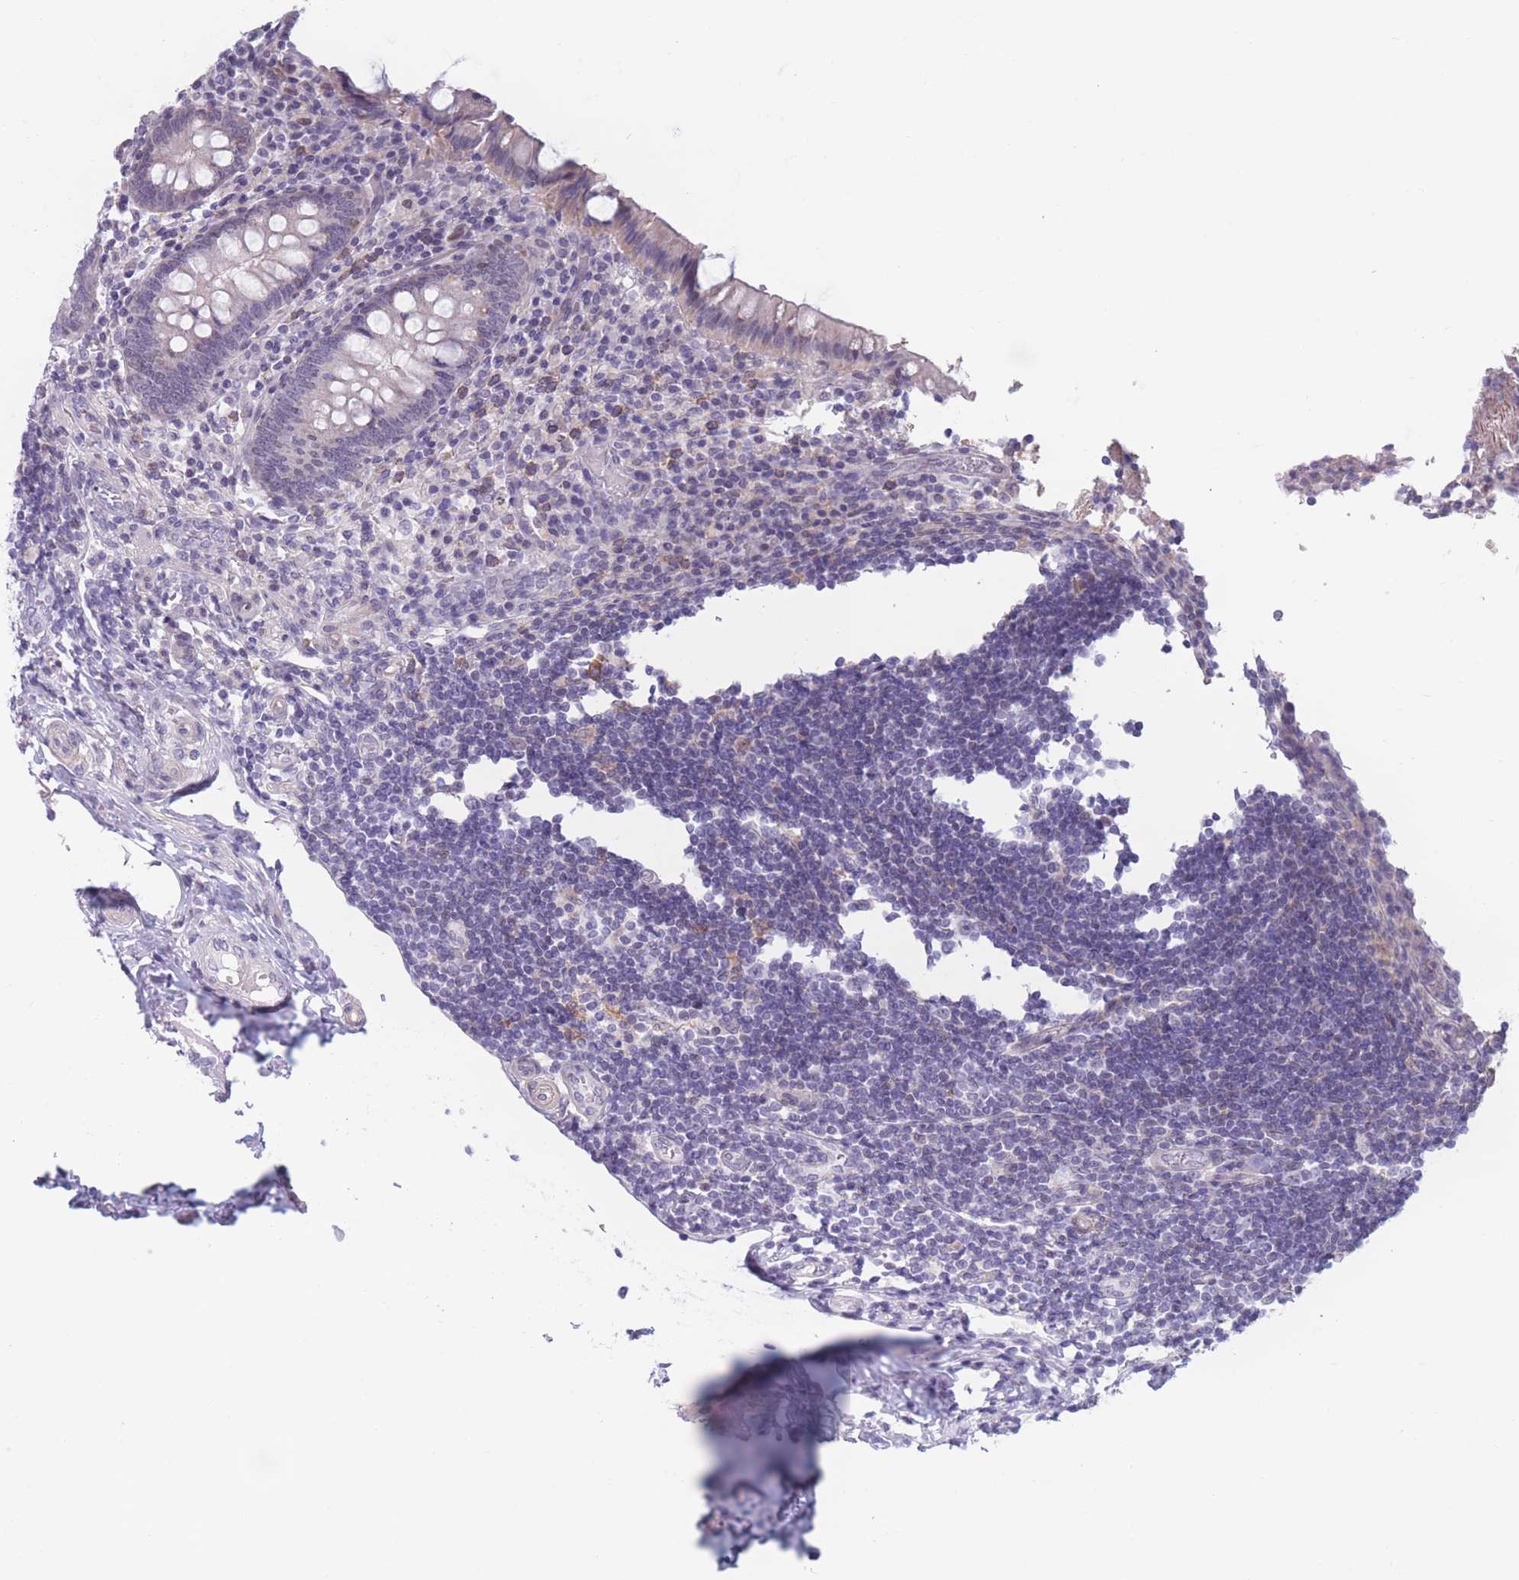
{"staining": {"intensity": "negative", "quantity": "none", "location": "none"}, "tissue": "appendix", "cell_type": "Glandular cells", "image_type": "normal", "snomed": [{"axis": "morphology", "description": "Normal tissue, NOS"}, {"axis": "topography", "description": "Appendix"}], "caption": "The histopathology image displays no staining of glandular cells in unremarkable appendix.", "gene": "PODXL", "patient": {"sex": "female", "age": 17}}